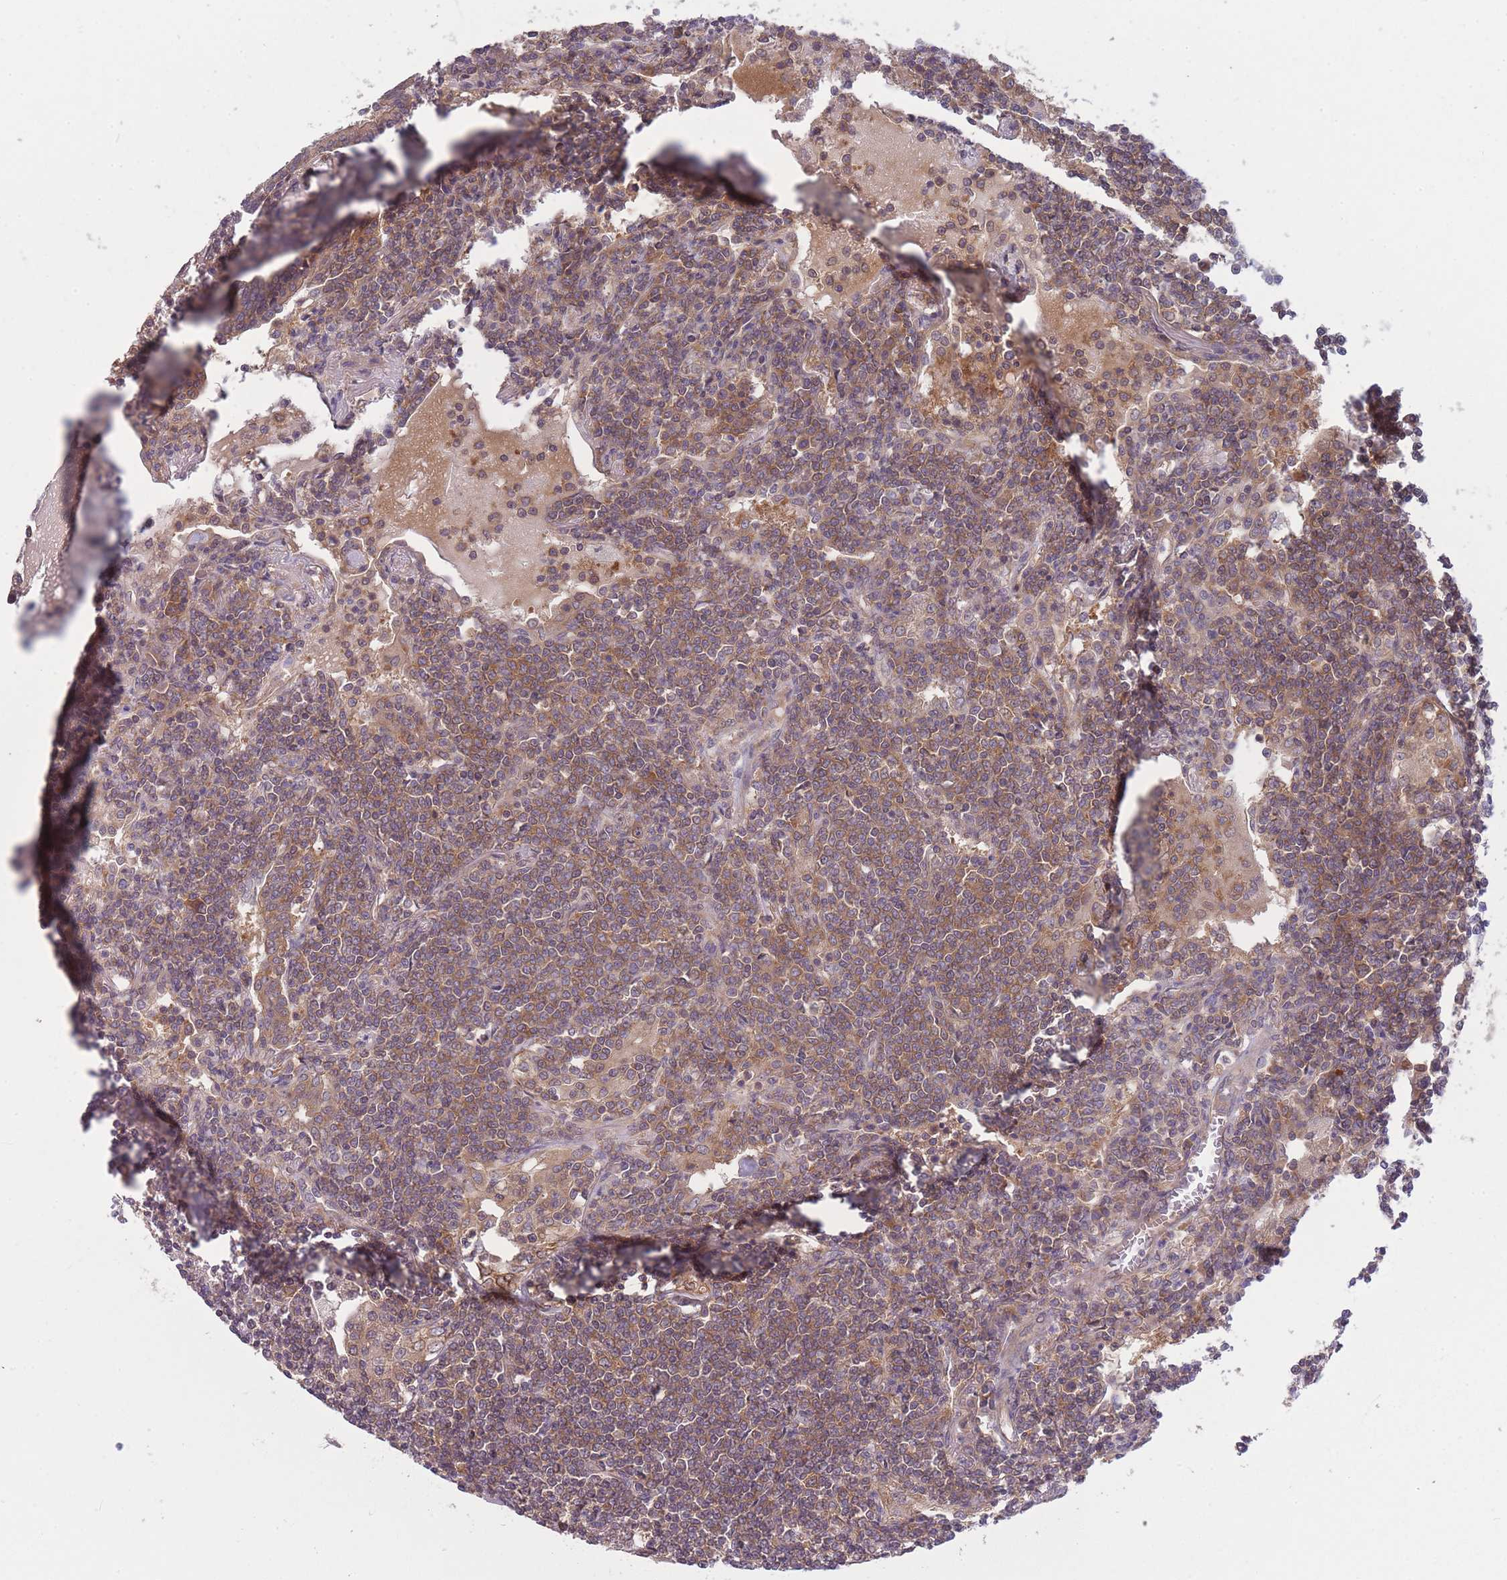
{"staining": {"intensity": "weak", "quantity": ">75%", "location": "cytoplasmic/membranous"}, "tissue": "lymphoma", "cell_type": "Tumor cells", "image_type": "cancer", "snomed": [{"axis": "morphology", "description": "Malignant lymphoma, non-Hodgkin's type, Low grade"}, {"axis": "topography", "description": "Lung"}], "caption": "Tumor cells reveal low levels of weak cytoplasmic/membranous staining in about >75% of cells in low-grade malignant lymphoma, non-Hodgkin's type. (Brightfield microscopy of DAB IHC at high magnification).", "gene": "PFDN6", "patient": {"sex": "female", "age": 71}}